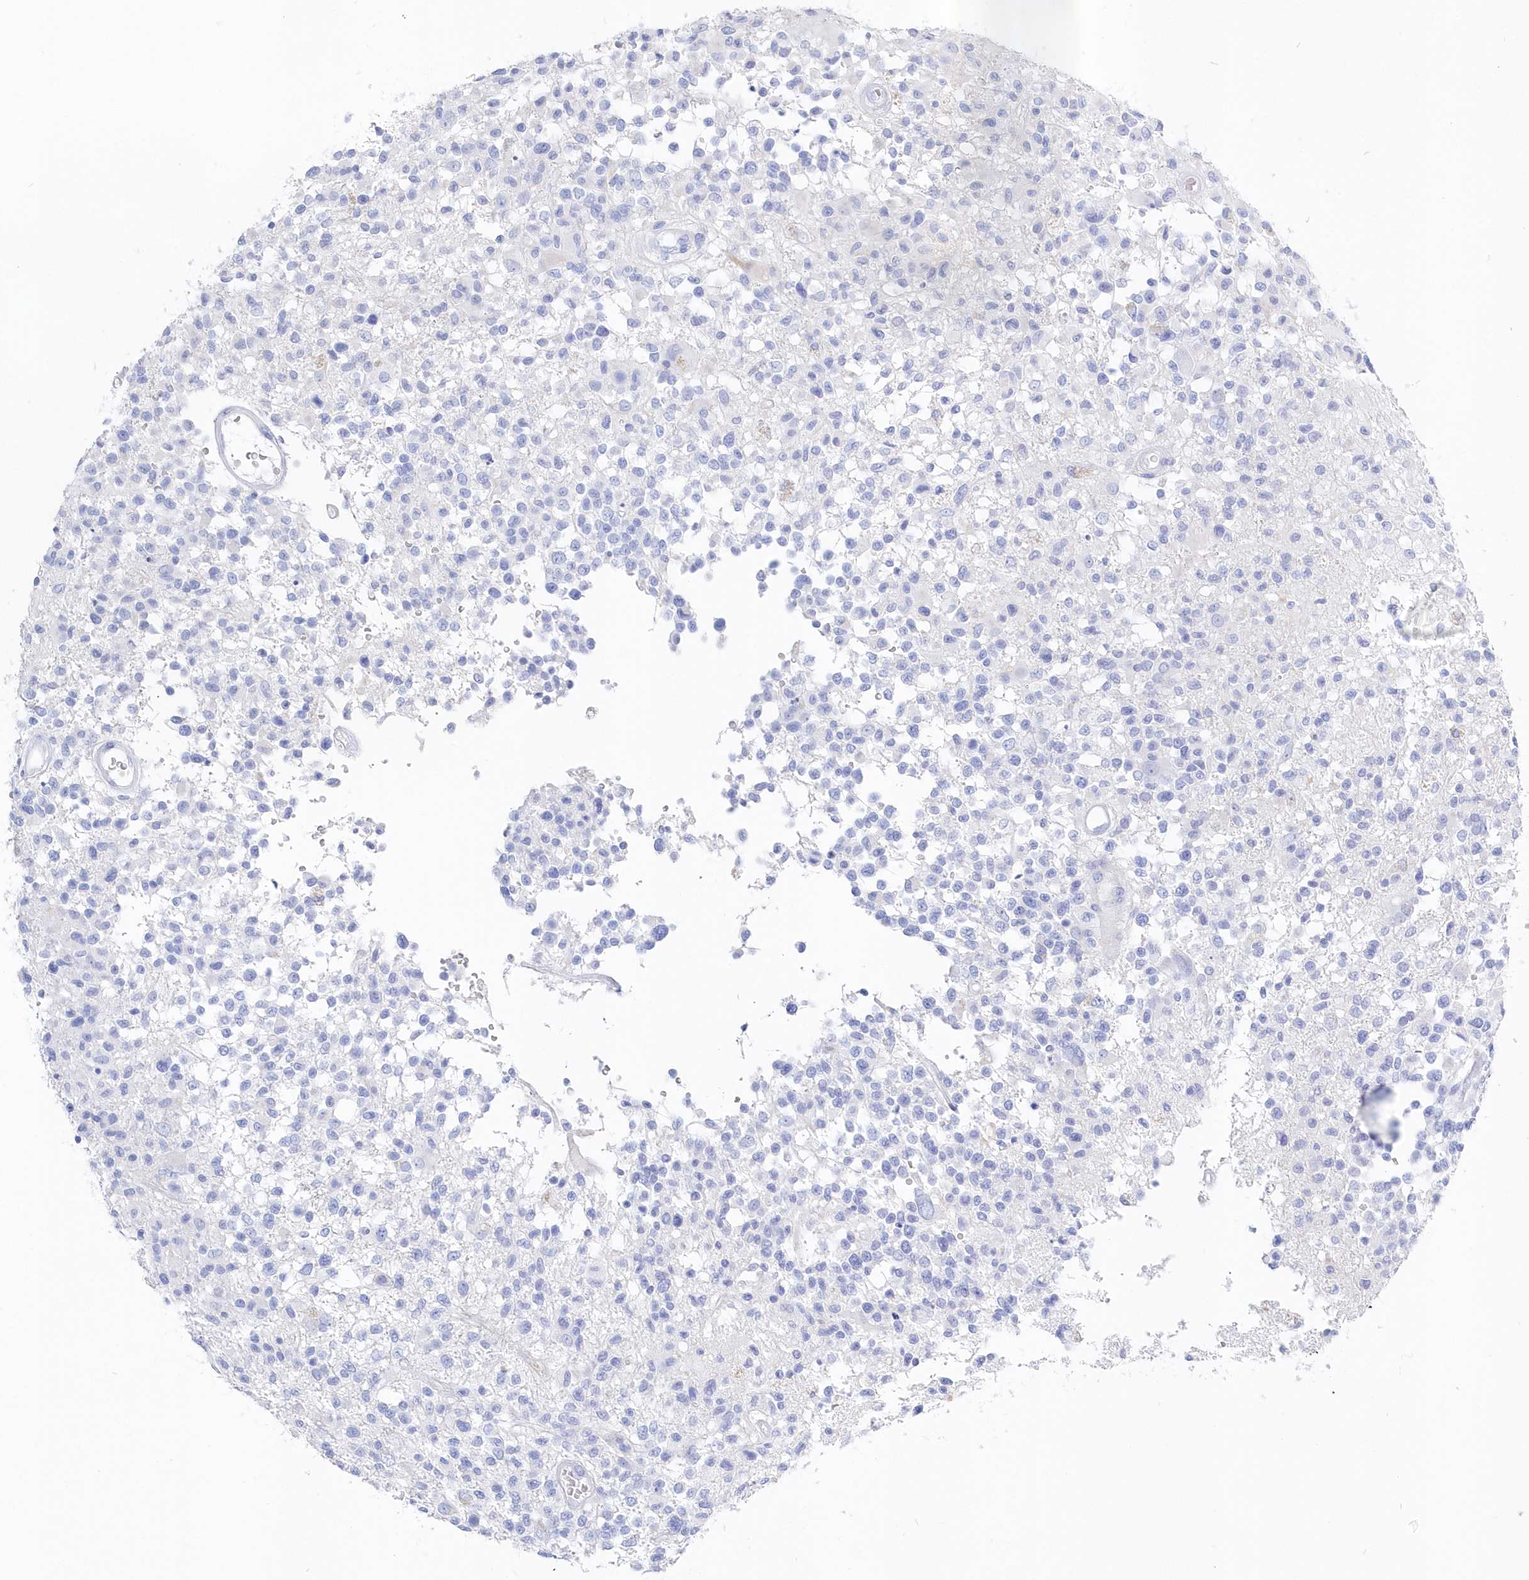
{"staining": {"intensity": "negative", "quantity": "none", "location": "none"}, "tissue": "glioma", "cell_type": "Tumor cells", "image_type": "cancer", "snomed": [{"axis": "morphology", "description": "Glioma, malignant, High grade"}, {"axis": "morphology", "description": "Glioblastoma, NOS"}, {"axis": "topography", "description": "Brain"}], "caption": "Glioma stained for a protein using IHC demonstrates no positivity tumor cells.", "gene": "CSNK1G2", "patient": {"sex": "male", "age": 60}}